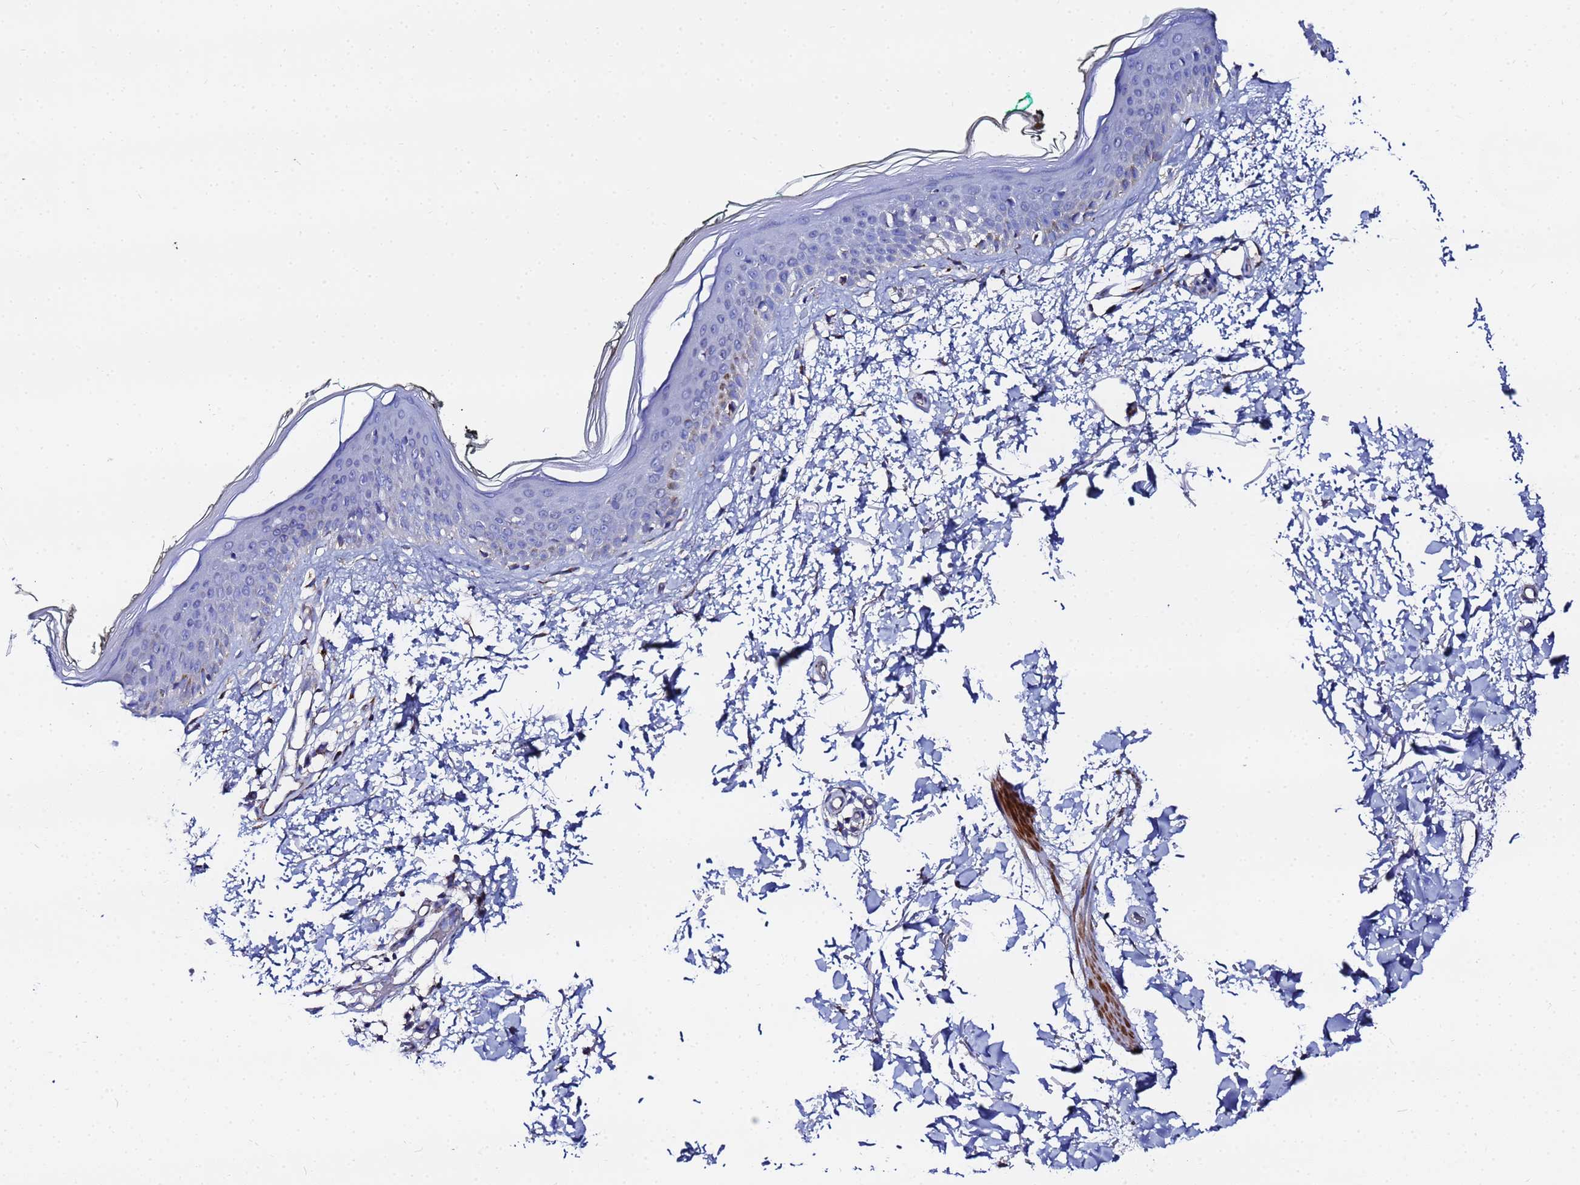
{"staining": {"intensity": "moderate", "quantity": "25%-75%", "location": "cytoplasmic/membranous"}, "tissue": "skin", "cell_type": "Fibroblasts", "image_type": "normal", "snomed": [{"axis": "morphology", "description": "Normal tissue, NOS"}, {"axis": "topography", "description": "Skin"}], "caption": "Immunohistochemistry image of benign skin: skin stained using immunohistochemistry reveals medium levels of moderate protein expression localized specifically in the cytoplasmic/membranous of fibroblasts, appearing as a cytoplasmic/membranous brown color.", "gene": "FAHD2A", "patient": {"sex": "male", "age": 62}}